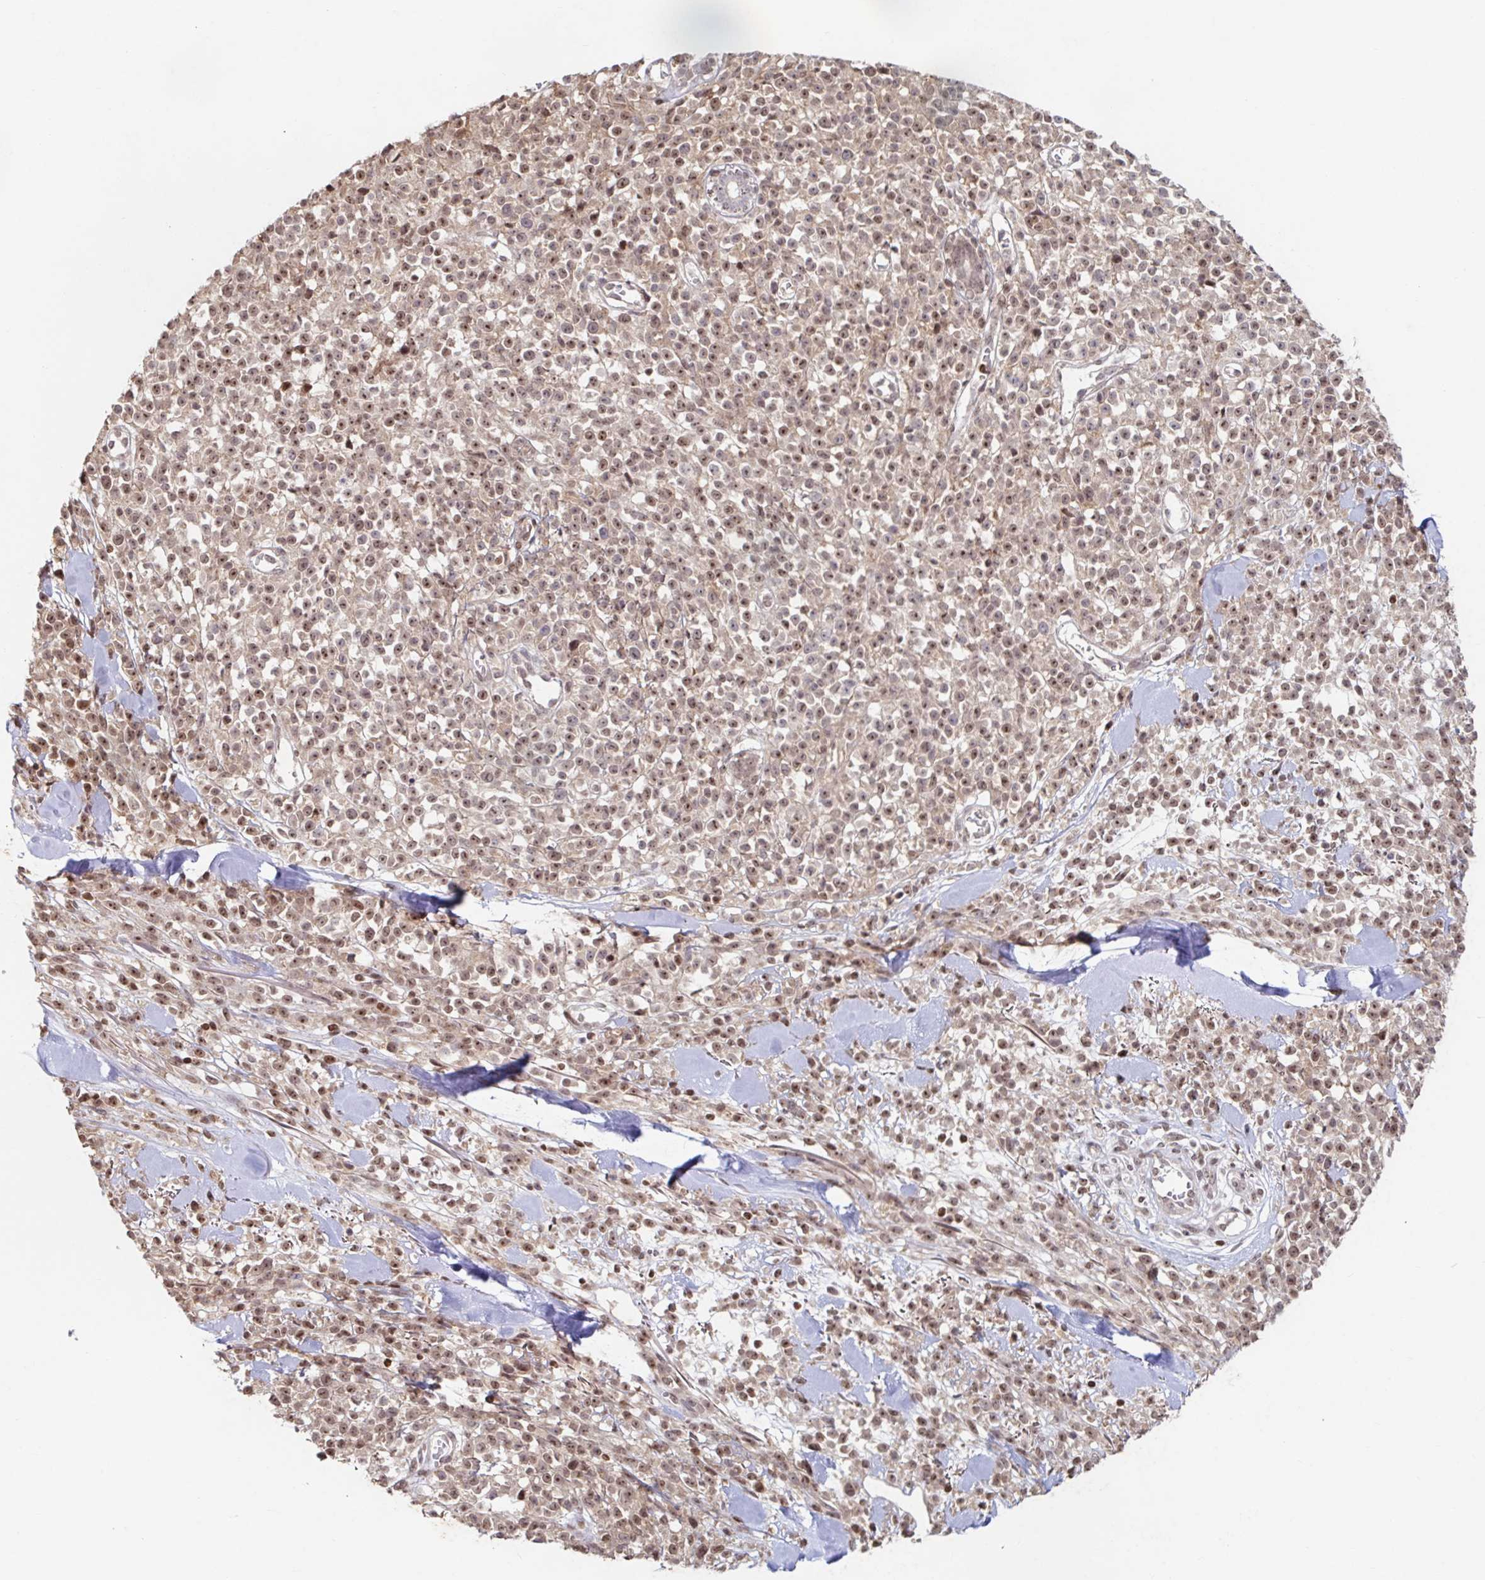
{"staining": {"intensity": "moderate", "quantity": ">75%", "location": "nuclear"}, "tissue": "melanoma", "cell_type": "Tumor cells", "image_type": "cancer", "snomed": [{"axis": "morphology", "description": "Malignant melanoma, NOS"}, {"axis": "topography", "description": "Skin"}, {"axis": "topography", "description": "Skin of trunk"}], "caption": "Protein expression analysis of malignant melanoma shows moderate nuclear expression in approximately >75% of tumor cells.", "gene": "C19orf53", "patient": {"sex": "male", "age": 74}}